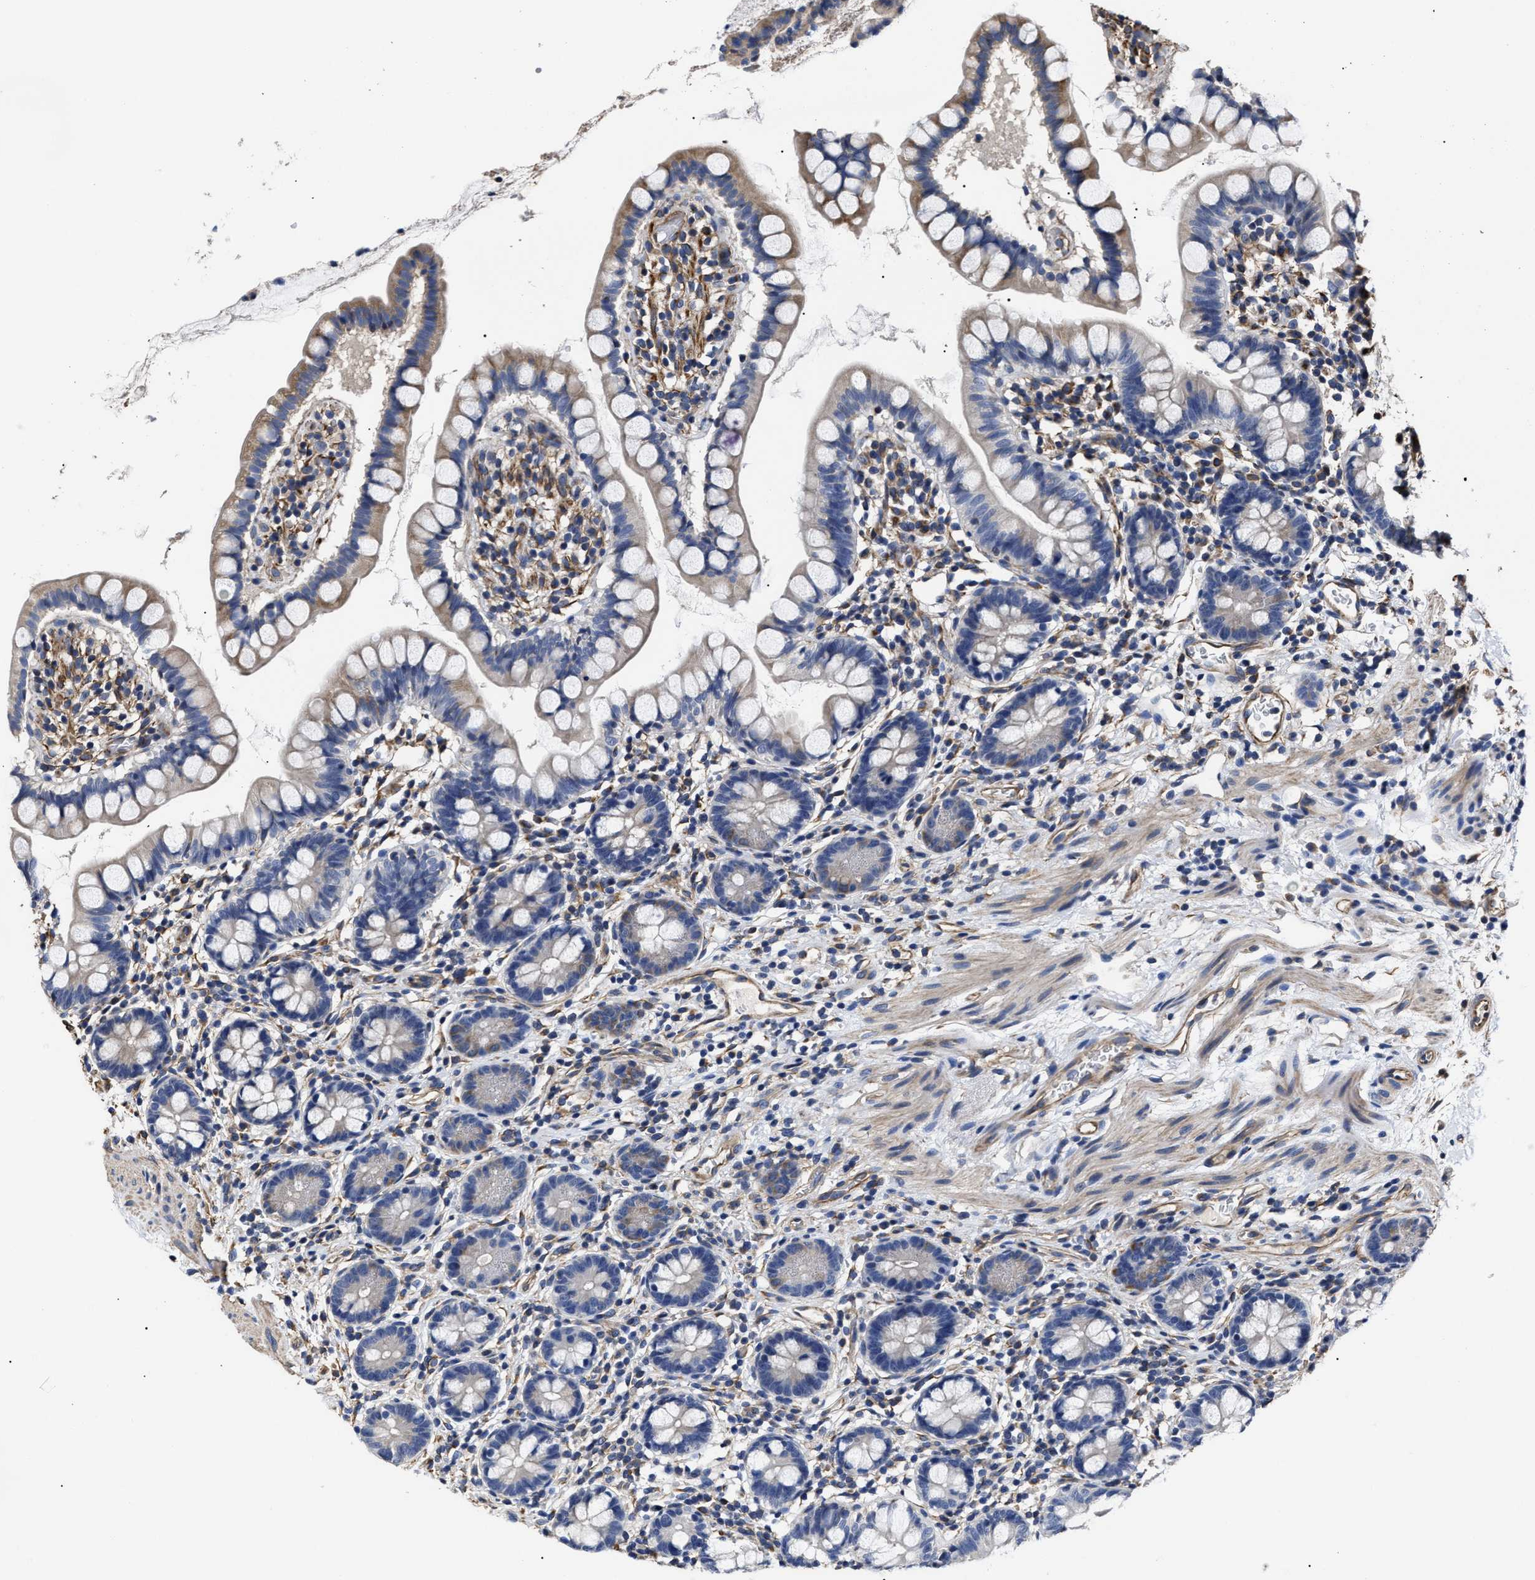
{"staining": {"intensity": "moderate", "quantity": "<25%", "location": "cytoplasmic/membranous"}, "tissue": "small intestine", "cell_type": "Glandular cells", "image_type": "normal", "snomed": [{"axis": "morphology", "description": "Normal tissue, NOS"}, {"axis": "topography", "description": "Small intestine"}], "caption": "The photomicrograph shows staining of benign small intestine, revealing moderate cytoplasmic/membranous protein positivity (brown color) within glandular cells.", "gene": "TSPAN33", "patient": {"sex": "female", "age": 84}}